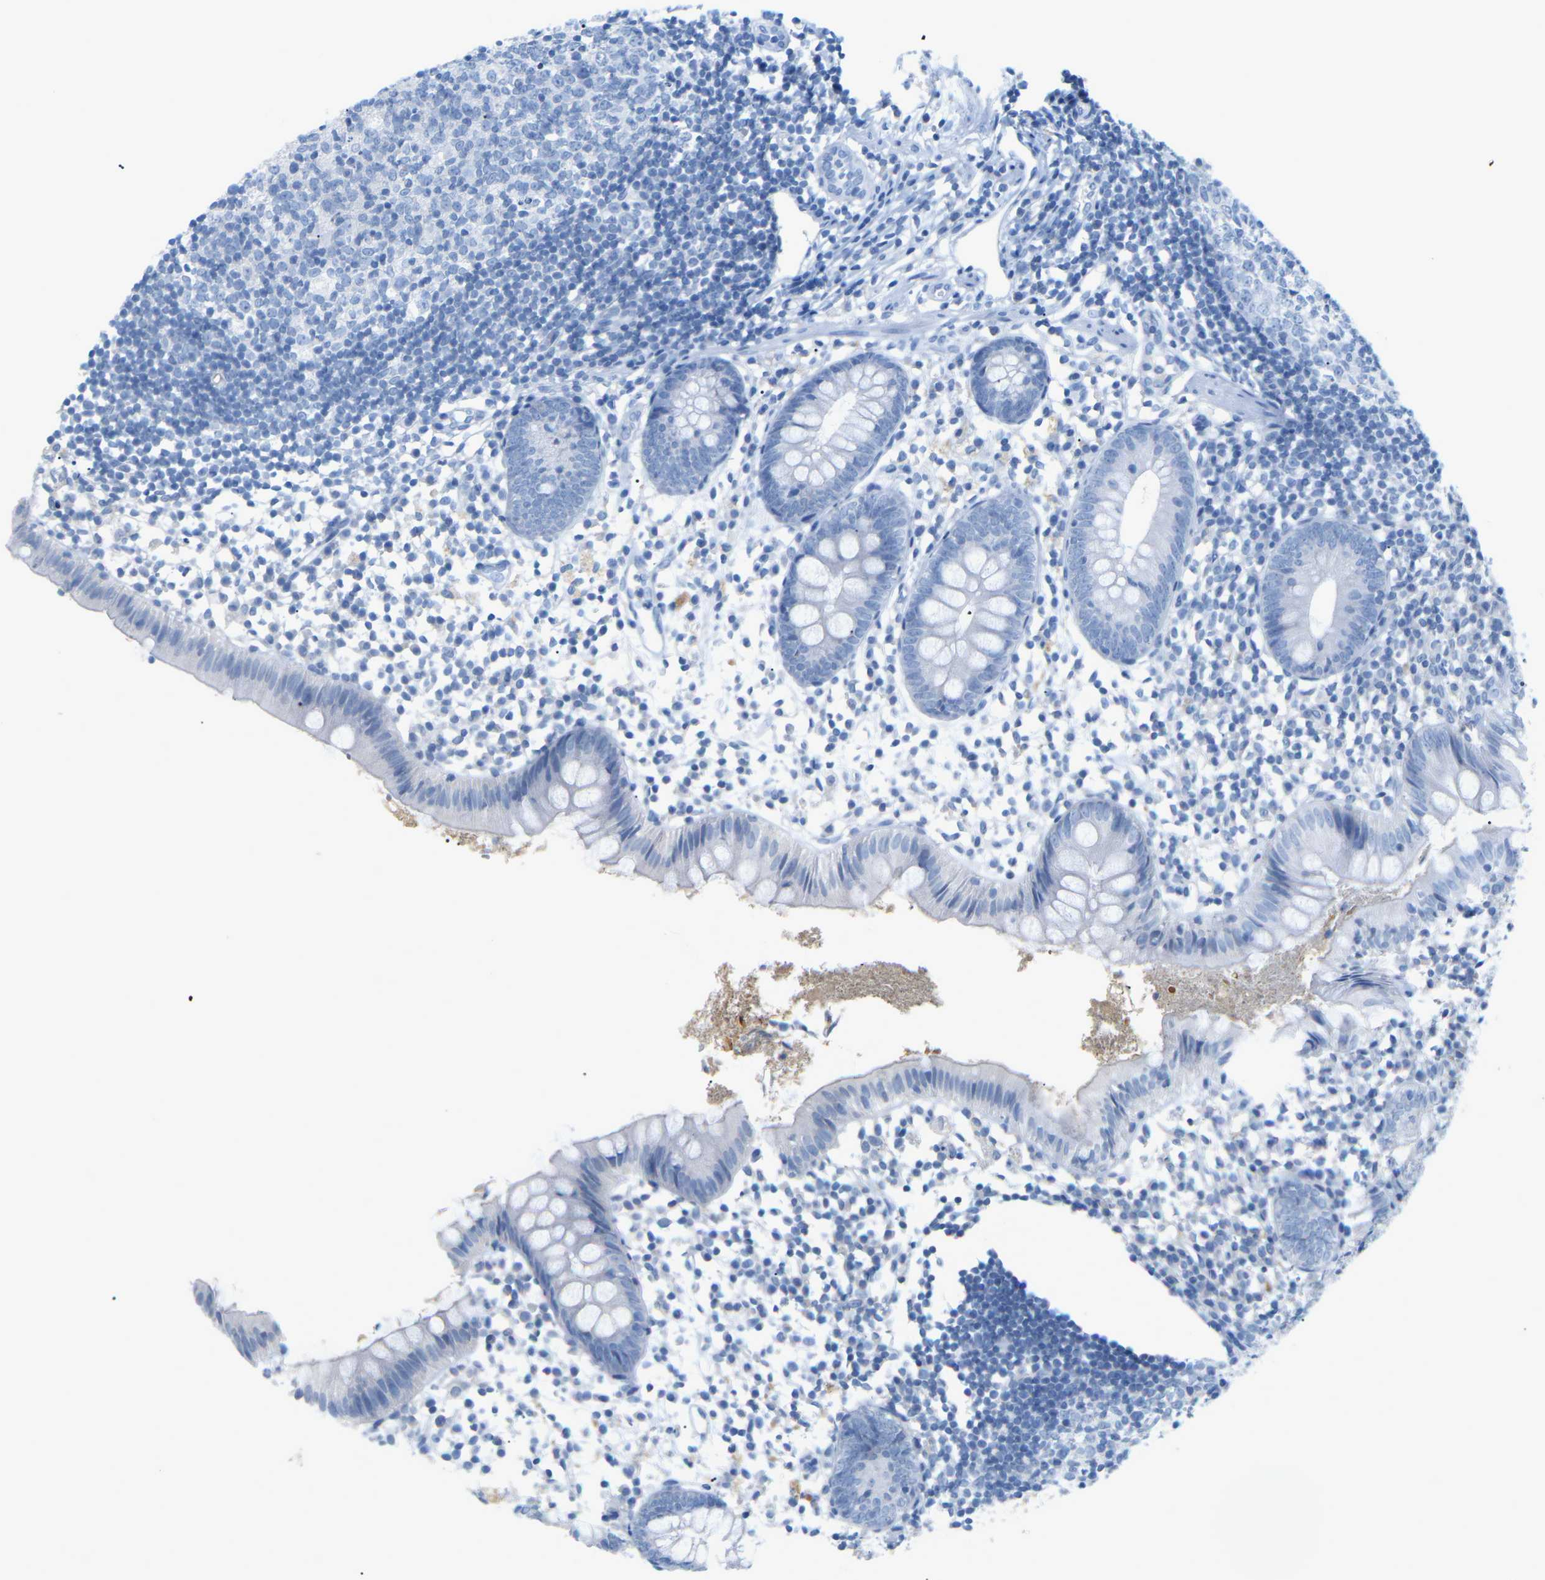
{"staining": {"intensity": "negative", "quantity": "none", "location": "none"}, "tissue": "appendix", "cell_type": "Glandular cells", "image_type": "normal", "snomed": [{"axis": "morphology", "description": "Normal tissue, NOS"}, {"axis": "topography", "description": "Appendix"}], "caption": "The IHC micrograph has no significant positivity in glandular cells of appendix. (DAB IHC with hematoxylin counter stain).", "gene": "HBG2", "patient": {"sex": "female", "age": 20}}